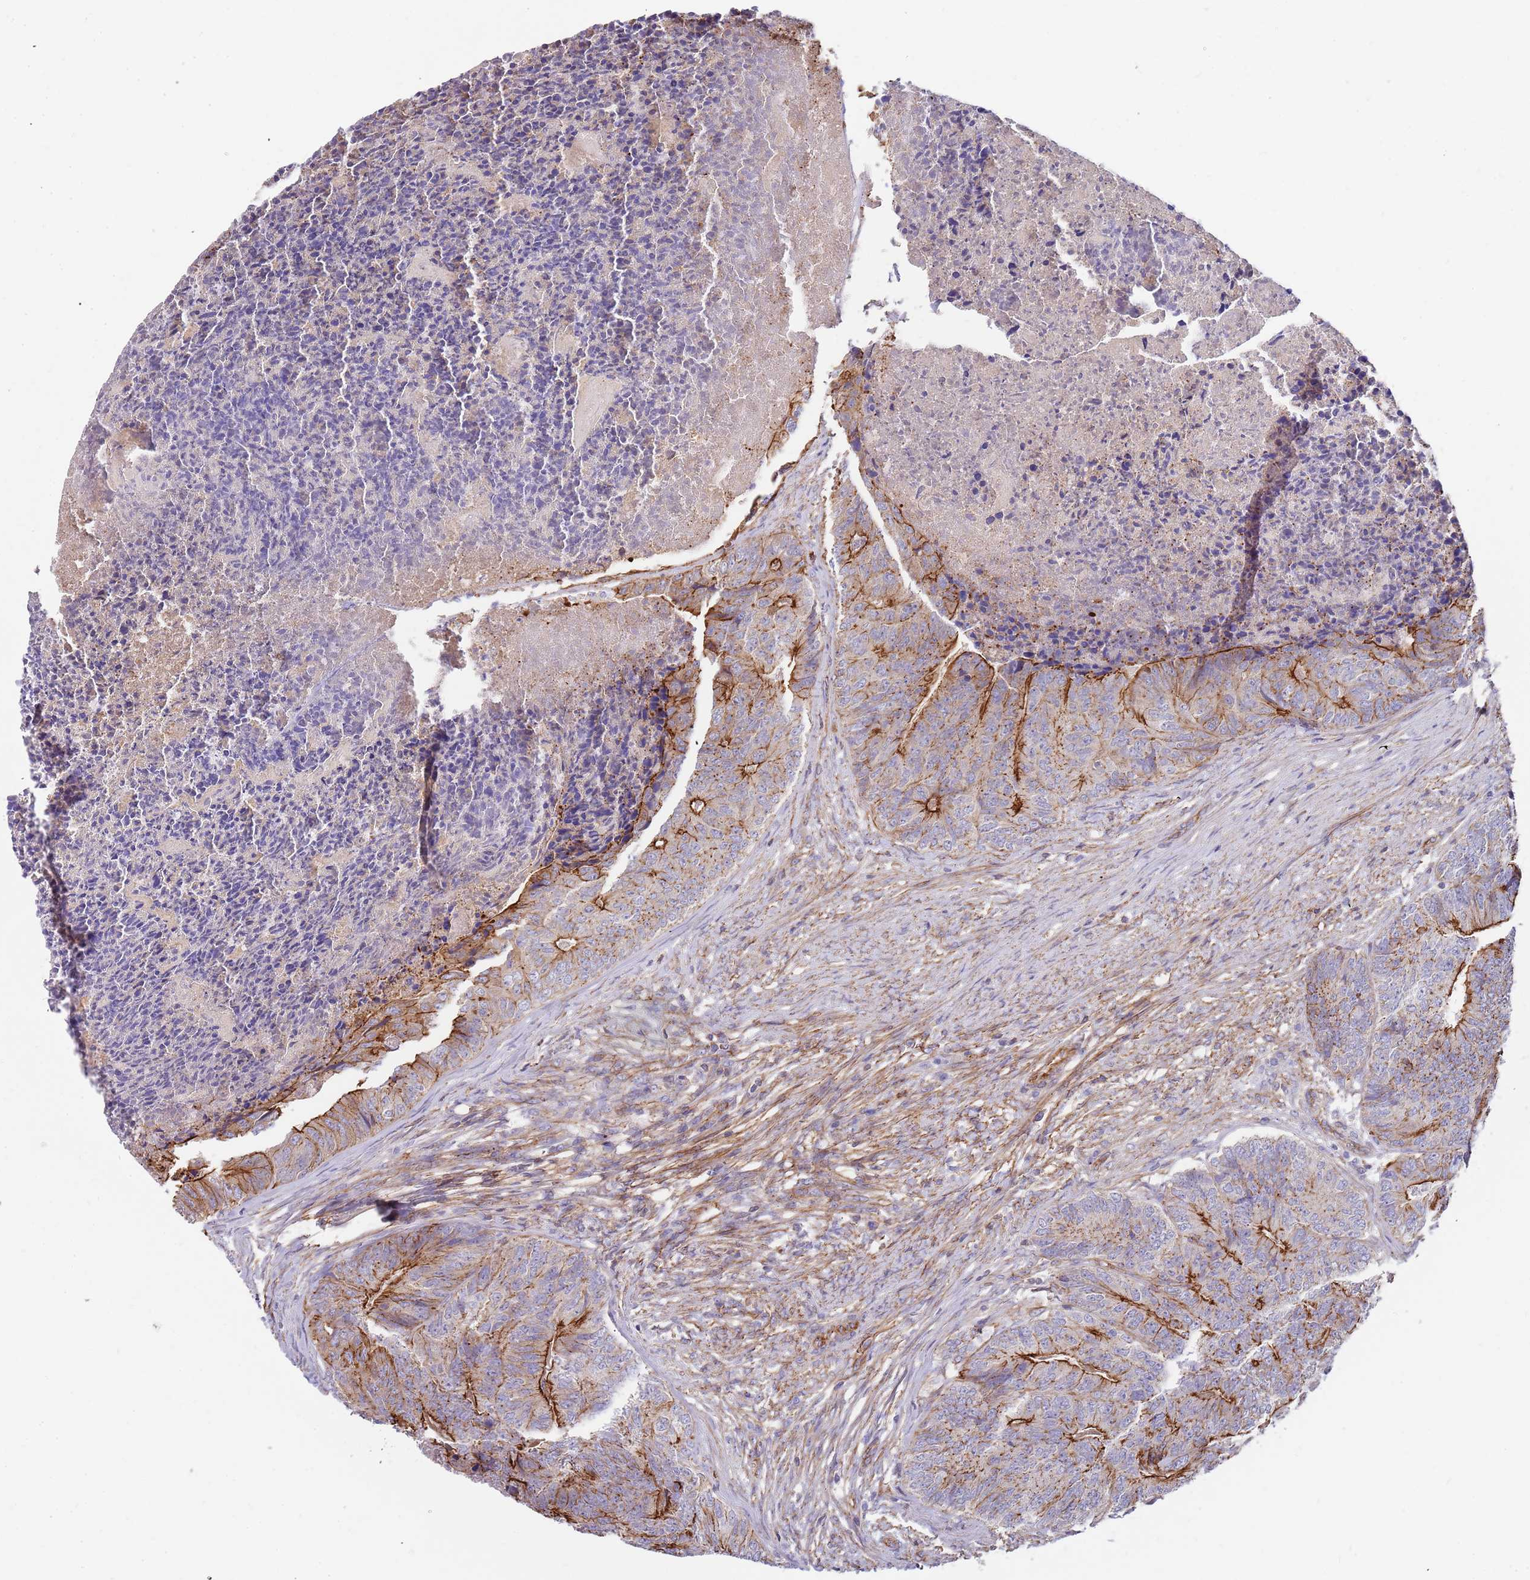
{"staining": {"intensity": "strong", "quantity": "25%-75%", "location": "cytoplasmic/membranous"}, "tissue": "colorectal cancer", "cell_type": "Tumor cells", "image_type": "cancer", "snomed": [{"axis": "morphology", "description": "Adenocarcinoma, NOS"}, {"axis": "topography", "description": "Colon"}], "caption": "Tumor cells demonstrate high levels of strong cytoplasmic/membranous expression in approximately 25%-75% of cells in human adenocarcinoma (colorectal). (IHC, brightfield microscopy, high magnification).", "gene": "GFRAL", "patient": {"sex": "female", "age": 67}}